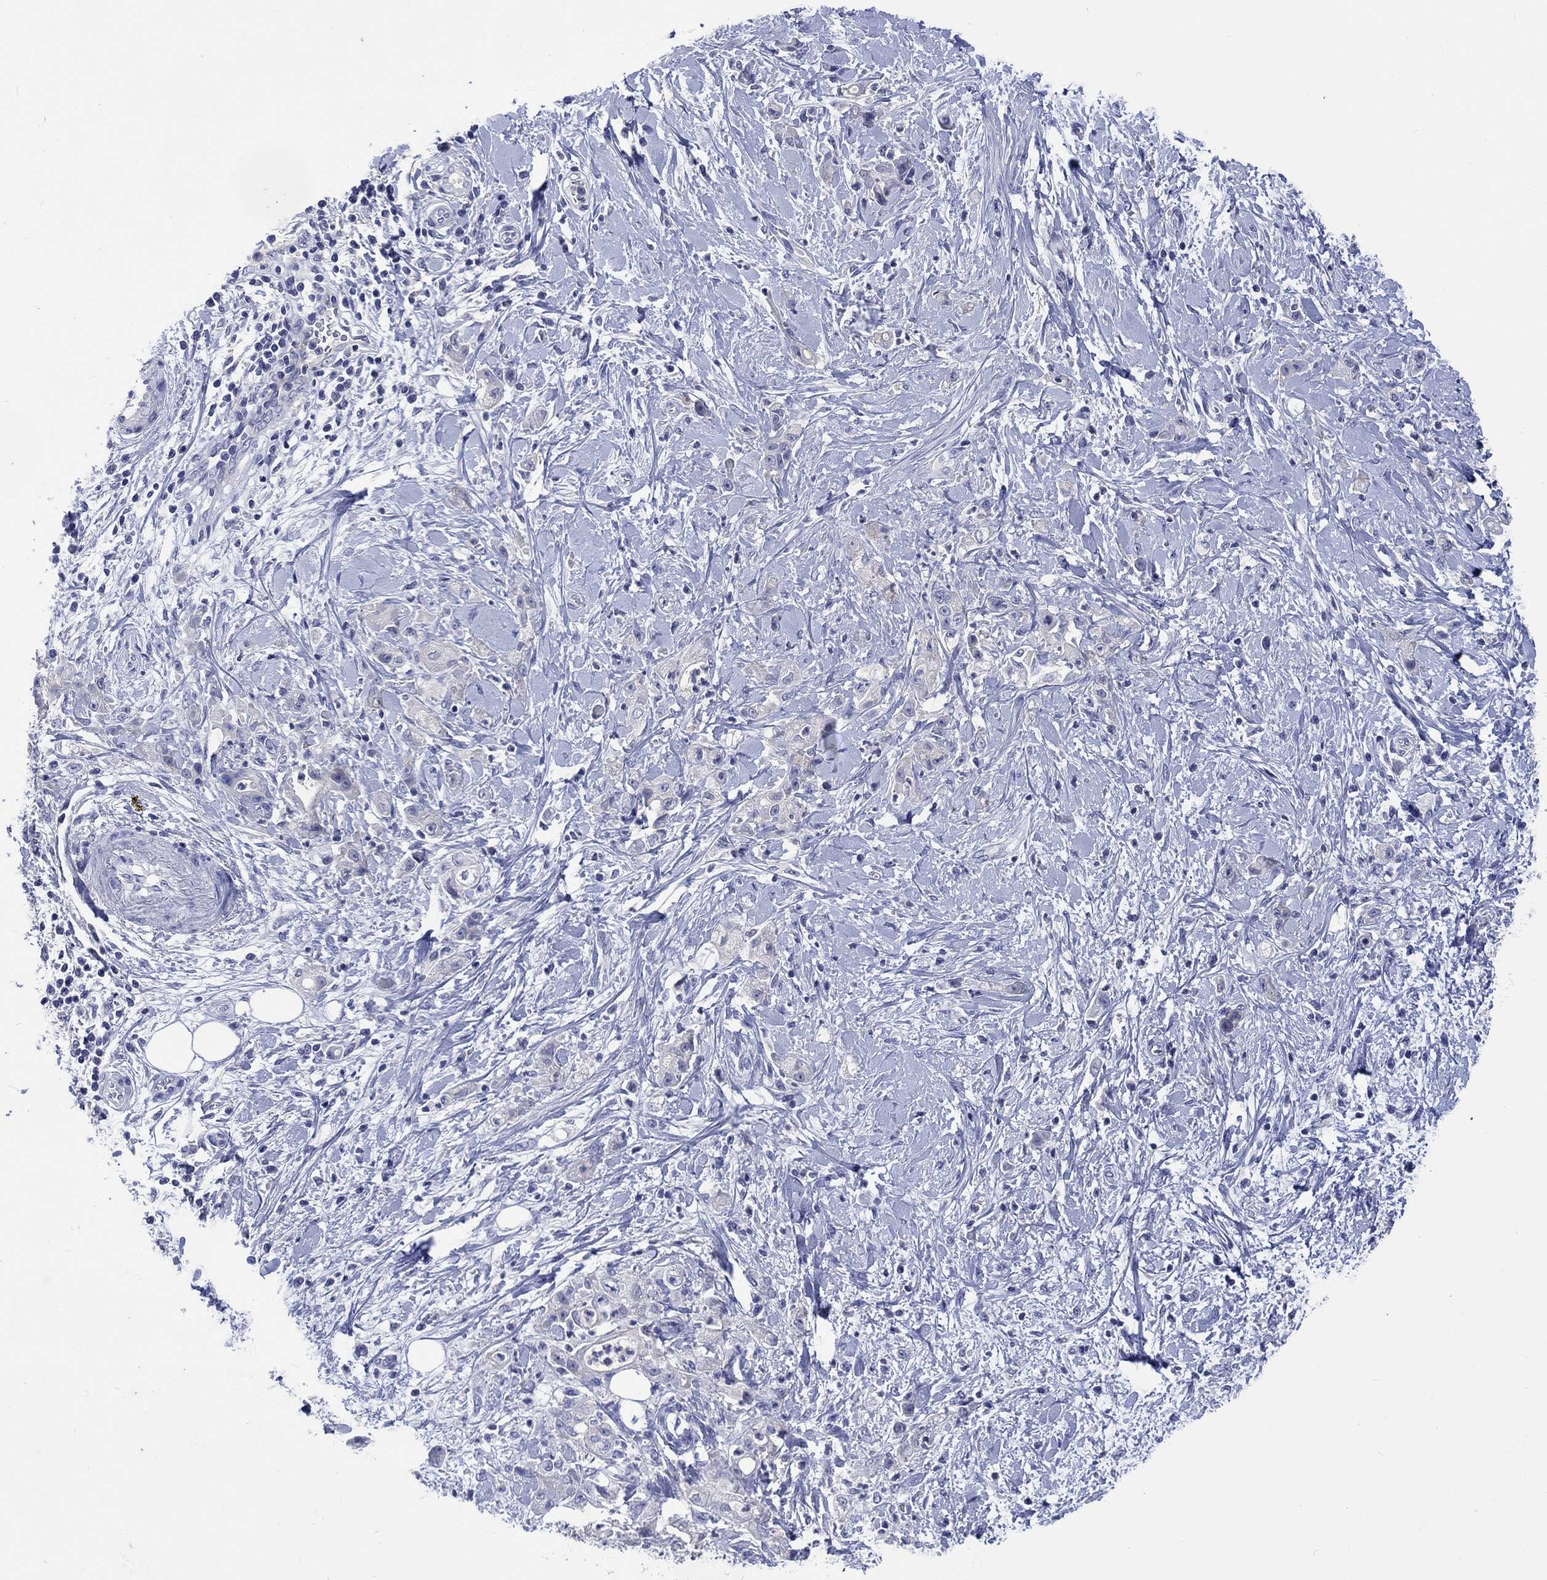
{"staining": {"intensity": "negative", "quantity": "none", "location": "none"}, "tissue": "stomach cancer", "cell_type": "Tumor cells", "image_type": "cancer", "snomed": [{"axis": "morphology", "description": "Adenocarcinoma, NOS"}, {"axis": "topography", "description": "Stomach"}], "caption": "IHC photomicrograph of neoplastic tissue: stomach adenocarcinoma stained with DAB (3,3'-diaminobenzidine) reveals no significant protein staining in tumor cells.", "gene": "TOMM20L", "patient": {"sex": "male", "age": 58}}